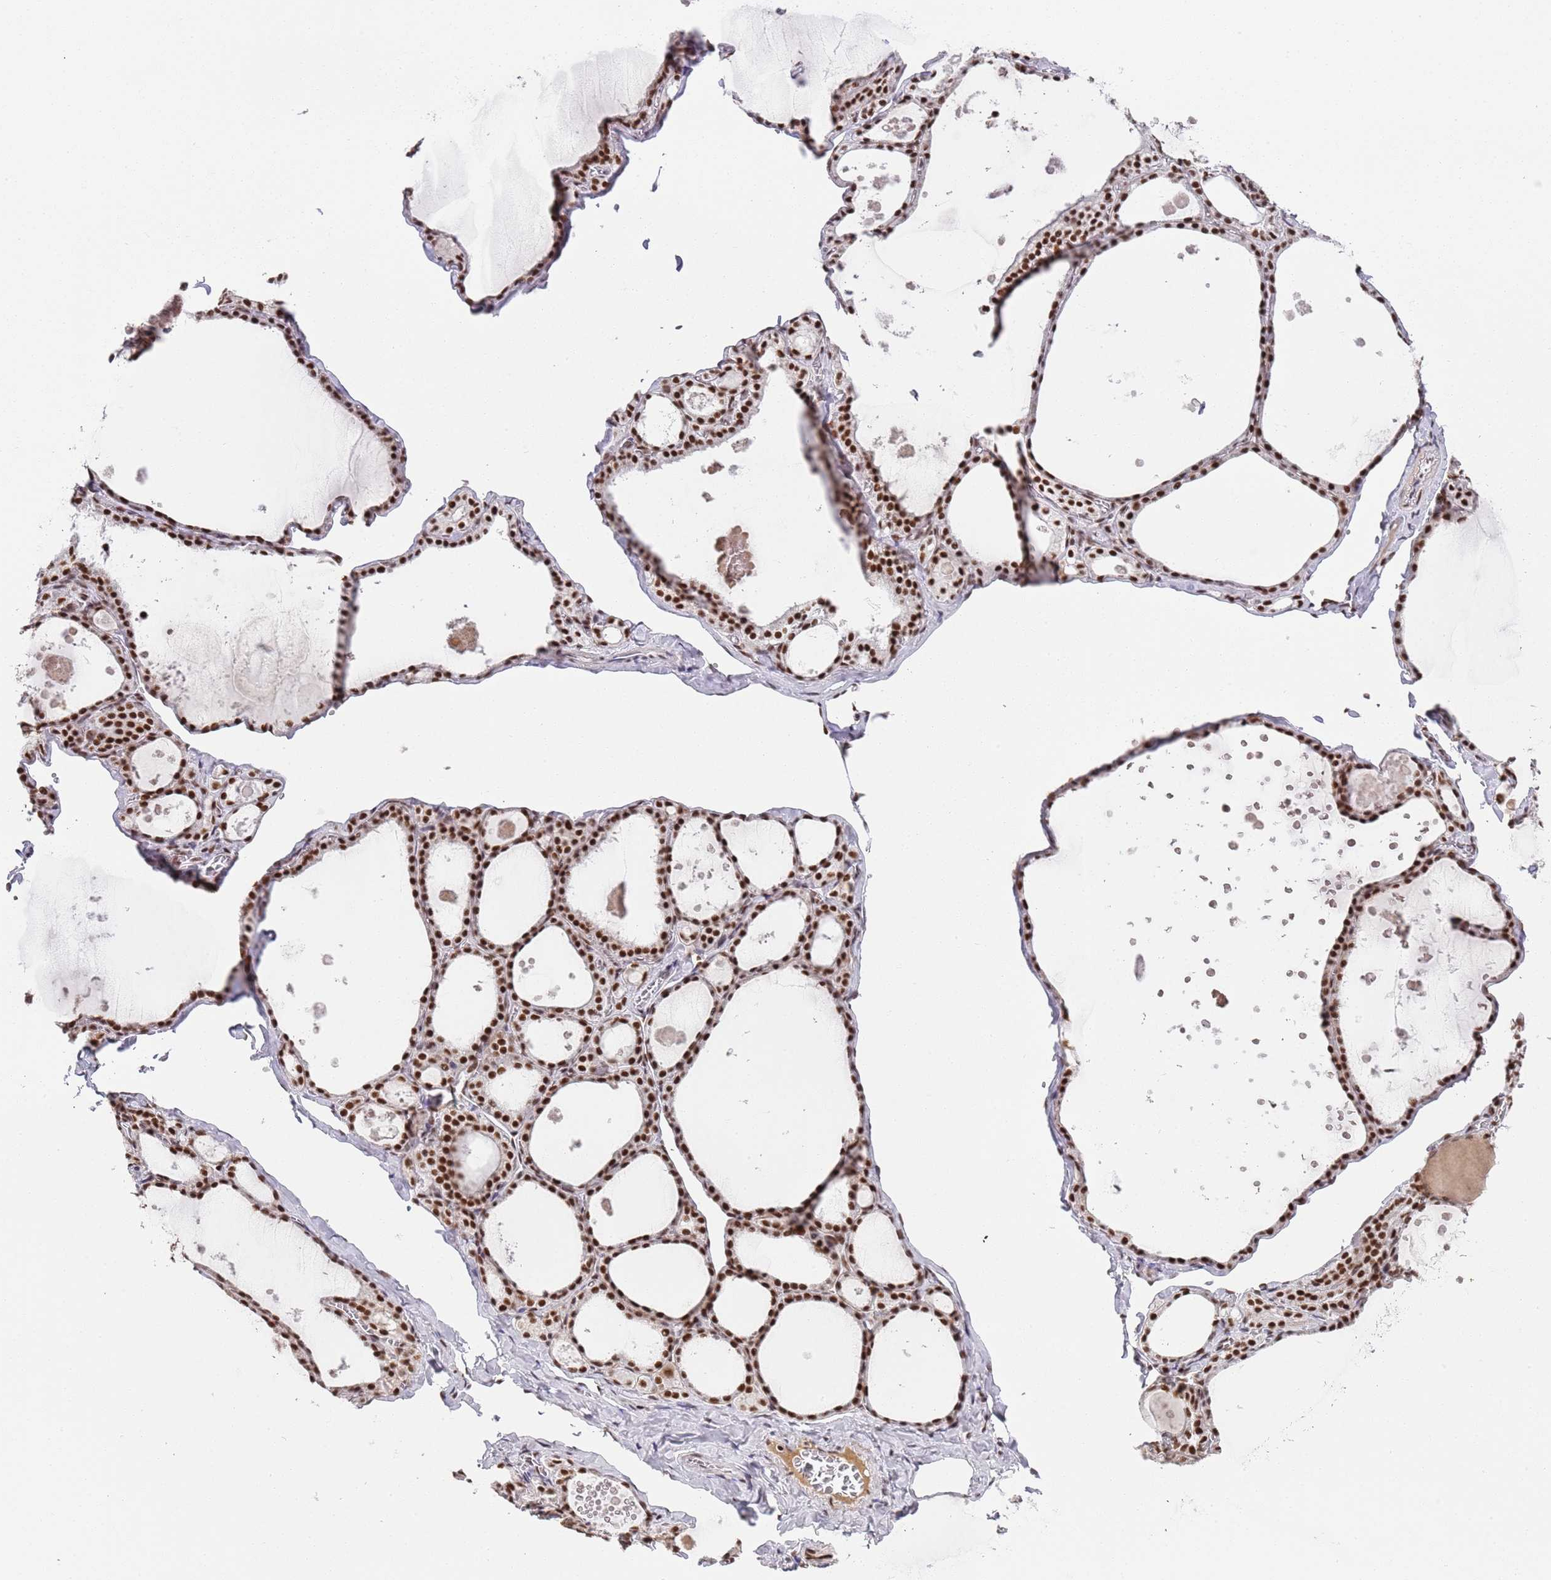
{"staining": {"intensity": "strong", "quantity": ">75%", "location": "nuclear"}, "tissue": "thyroid gland", "cell_type": "Glandular cells", "image_type": "normal", "snomed": [{"axis": "morphology", "description": "Normal tissue, NOS"}, {"axis": "topography", "description": "Thyroid gland"}], "caption": "Immunohistochemical staining of normal thyroid gland shows high levels of strong nuclear expression in approximately >75% of glandular cells.", "gene": "AKAP8L", "patient": {"sex": "male", "age": 56}}